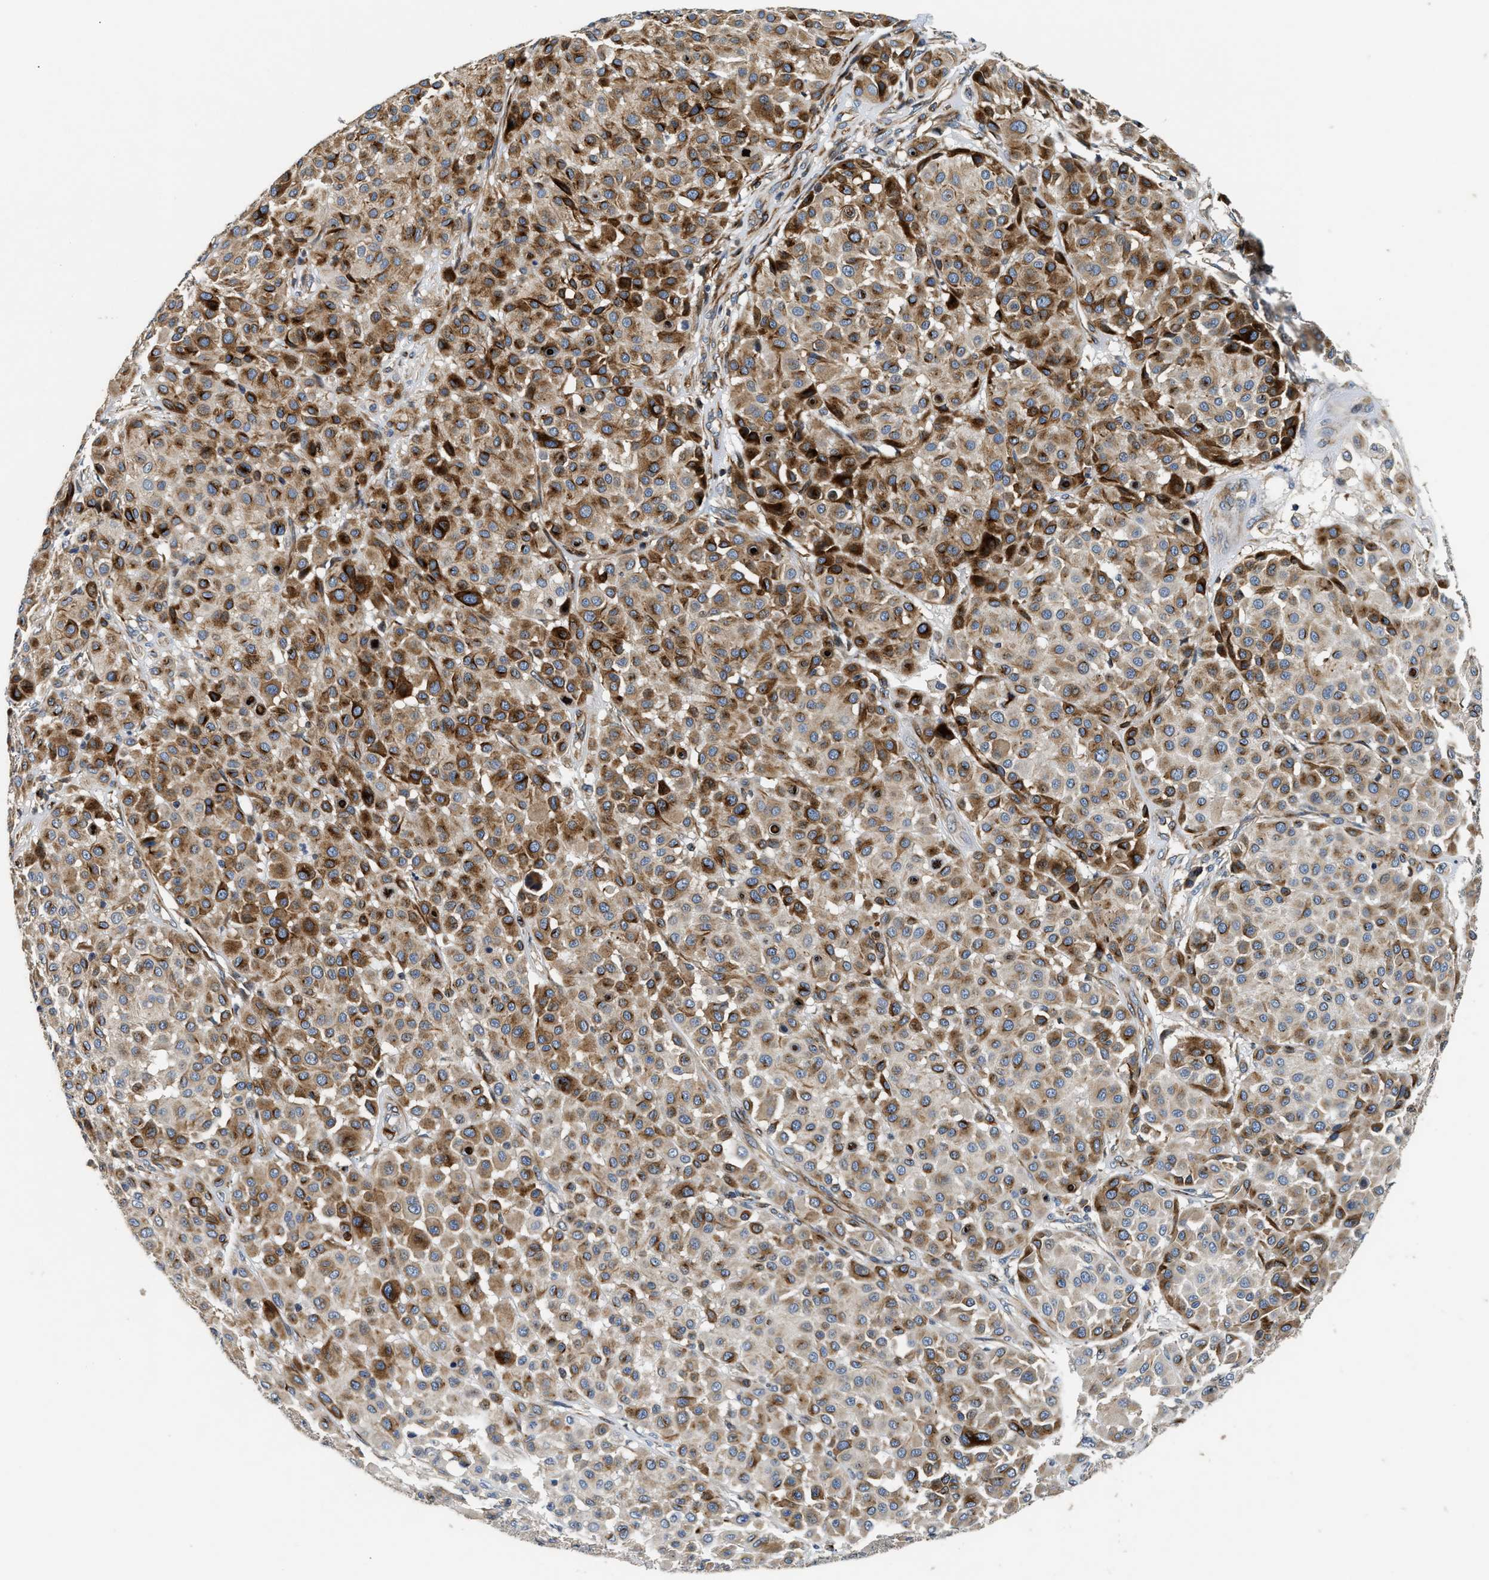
{"staining": {"intensity": "strong", "quantity": "<25%", "location": "cytoplasmic/membranous"}, "tissue": "melanoma", "cell_type": "Tumor cells", "image_type": "cancer", "snomed": [{"axis": "morphology", "description": "Malignant melanoma, Metastatic site"}, {"axis": "topography", "description": "Soft tissue"}], "caption": "High-power microscopy captured an immunohistochemistry (IHC) photomicrograph of melanoma, revealing strong cytoplasmic/membranous staining in about <25% of tumor cells. The staining was performed using DAB, with brown indicating positive protein expression. Nuclei are stained blue with hematoxylin.", "gene": "IL17RC", "patient": {"sex": "male", "age": 41}}